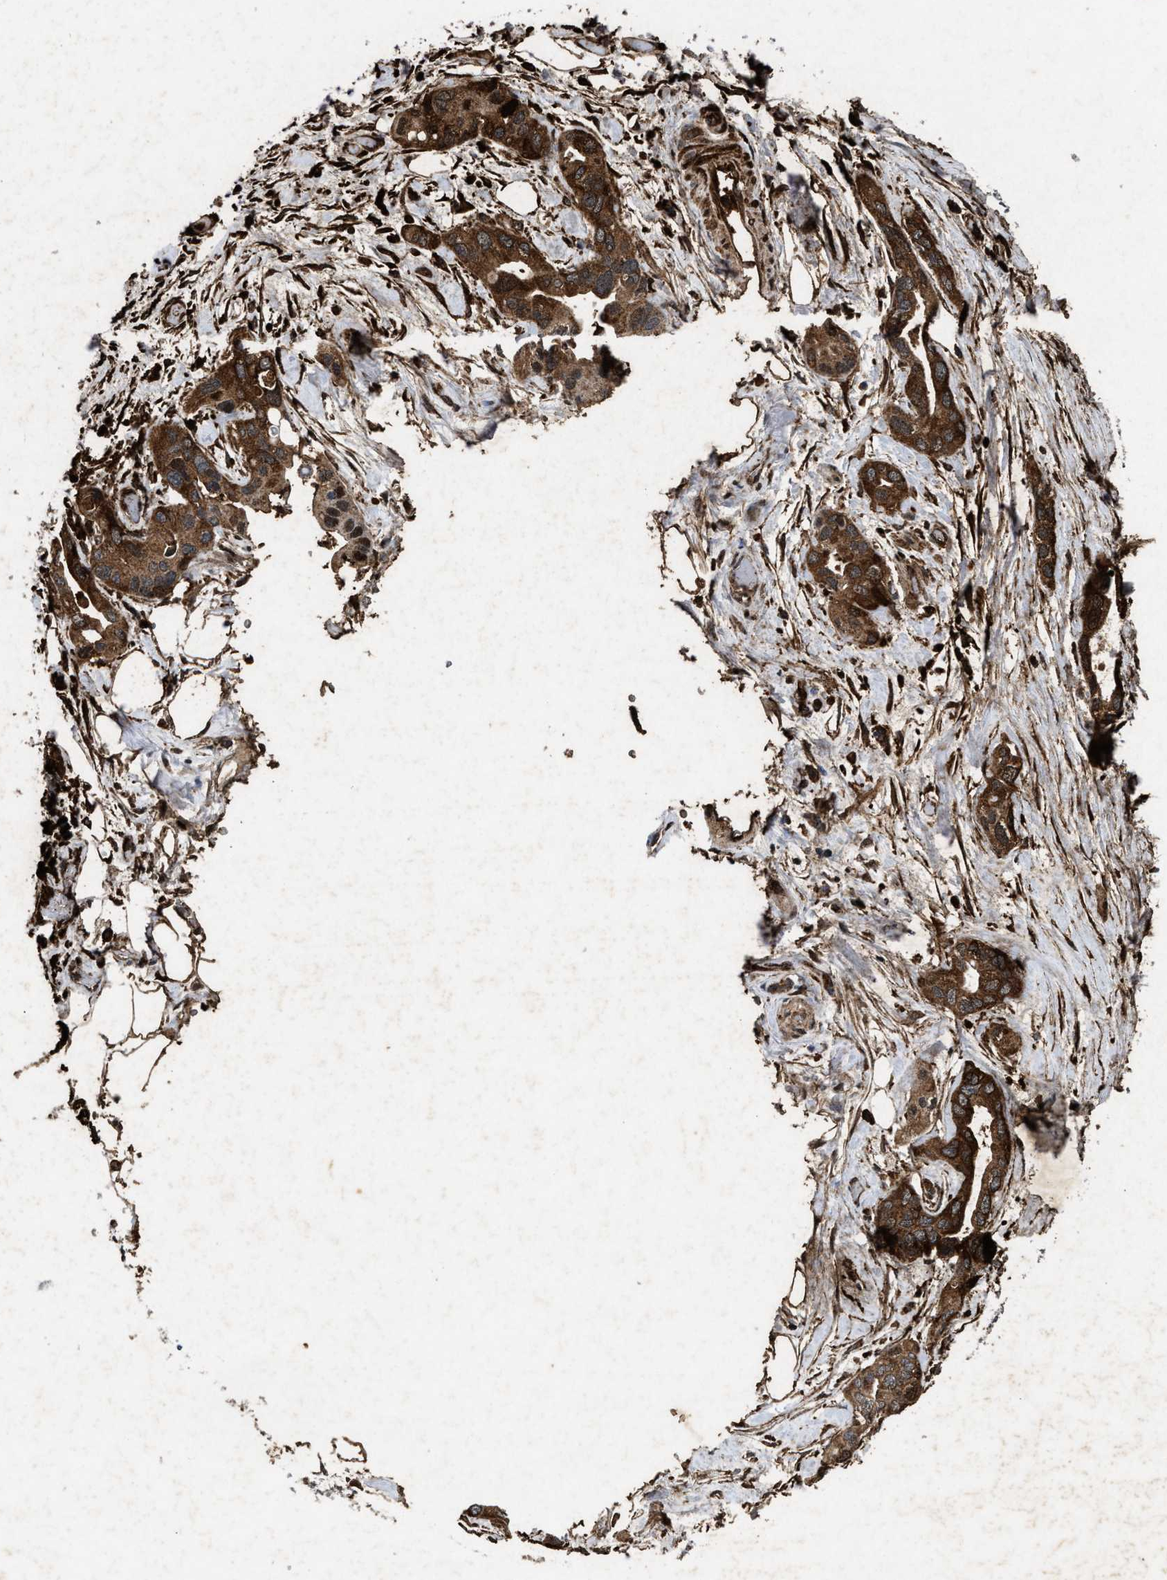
{"staining": {"intensity": "strong", "quantity": ">75%", "location": "cytoplasmic/membranous"}, "tissue": "pancreatic cancer", "cell_type": "Tumor cells", "image_type": "cancer", "snomed": [{"axis": "morphology", "description": "Adenocarcinoma, NOS"}, {"axis": "topography", "description": "Pancreas"}], "caption": "Immunohistochemistry (IHC) image of human pancreatic cancer (adenocarcinoma) stained for a protein (brown), which reveals high levels of strong cytoplasmic/membranous positivity in about >75% of tumor cells.", "gene": "ACOX1", "patient": {"sex": "female", "age": 77}}